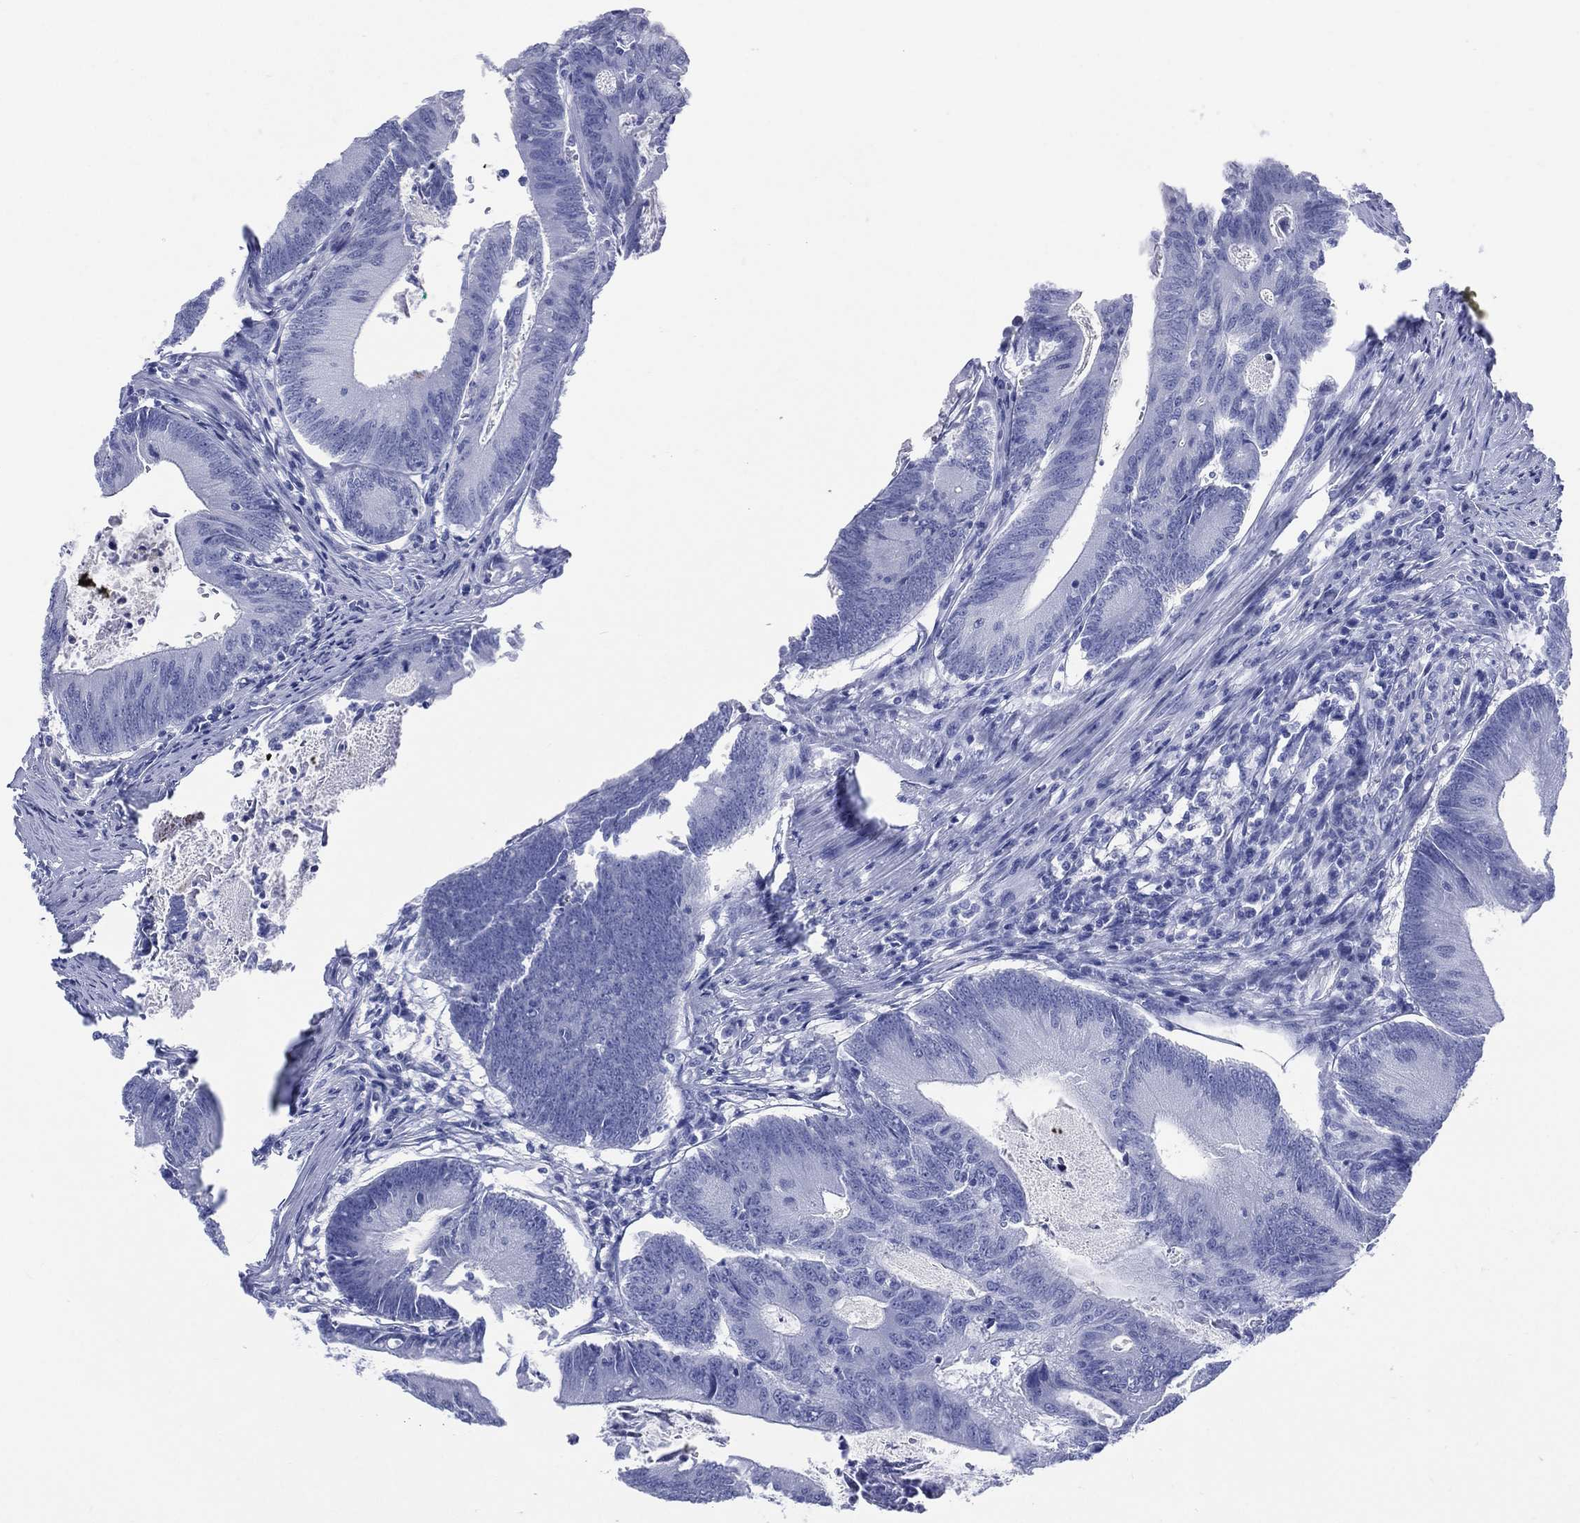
{"staining": {"intensity": "negative", "quantity": "none", "location": "none"}, "tissue": "colorectal cancer", "cell_type": "Tumor cells", "image_type": "cancer", "snomed": [{"axis": "morphology", "description": "Adenocarcinoma, NOS"}, {"axis": "topography", "description": "Colon"}], "caption": "Immunohistochemistry histopathology image of human colorectal cancer (adenocarcinoma) stained for a protein (brown), which exhibits no positivity in tumor cells.", "gene": "LRRD1", "patient": {"sex": "female", "age": 70}}